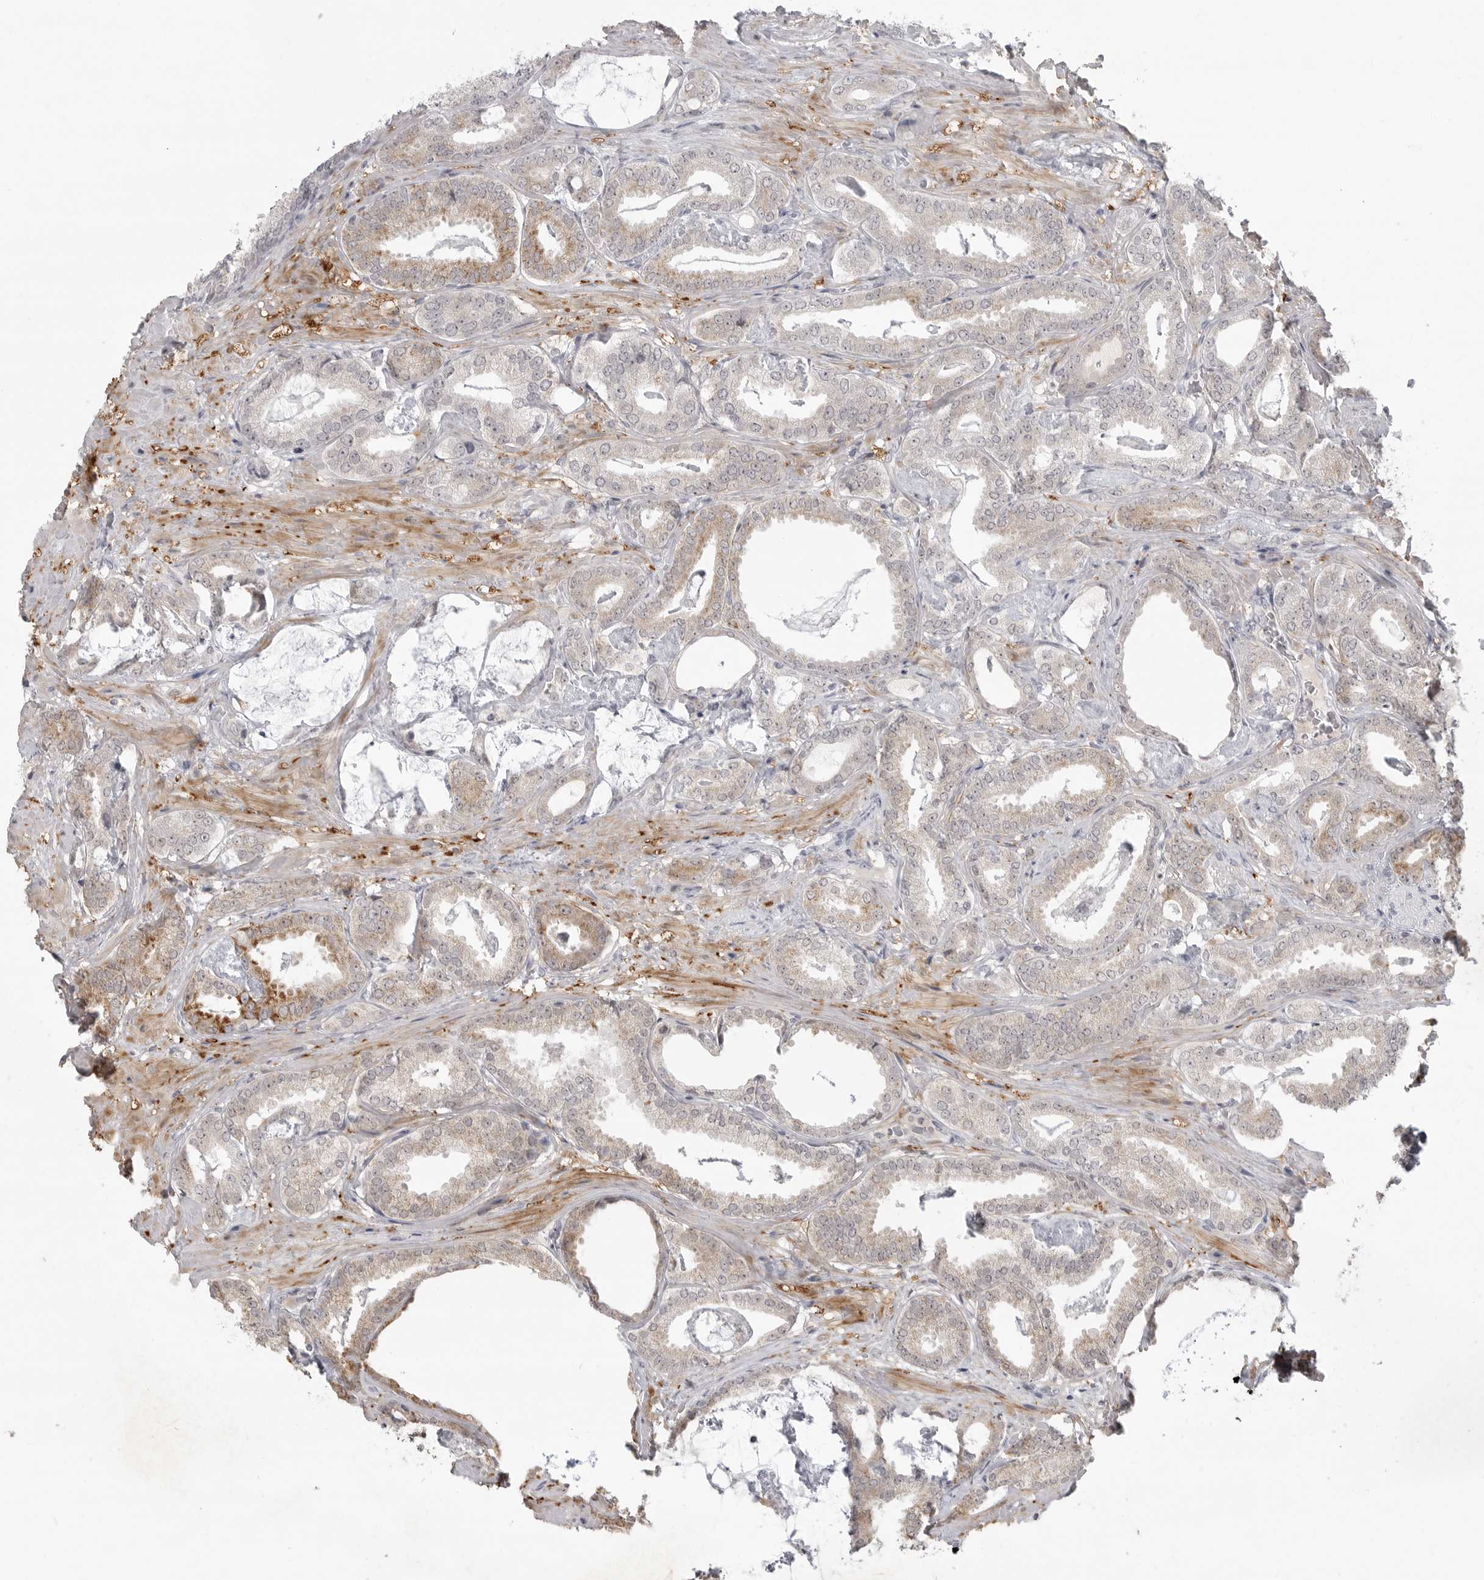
{"staining": {"intensity": "moderate", "quantity": "<25%", "location": "cytoplasmic/membranous"}, "tissue": "prostate cancer", "cell_type": "Tumor cells", "image_type": "cancer", "snomed": [{"axis": "morphology", "description": "Adenocarcinoma, Low grade"}, {"axis": "topography", "description": "Prostate"}], "caption": "Immunohistochemistry (DAB) staining of prostate adenocarcinoma (low-grade) demonstrates moderate cytoplasmic/membranous protein expression in about <25% of tumor cells.", "gene": "TCTN3", "patient": {"sex": "male", "age": 71}}